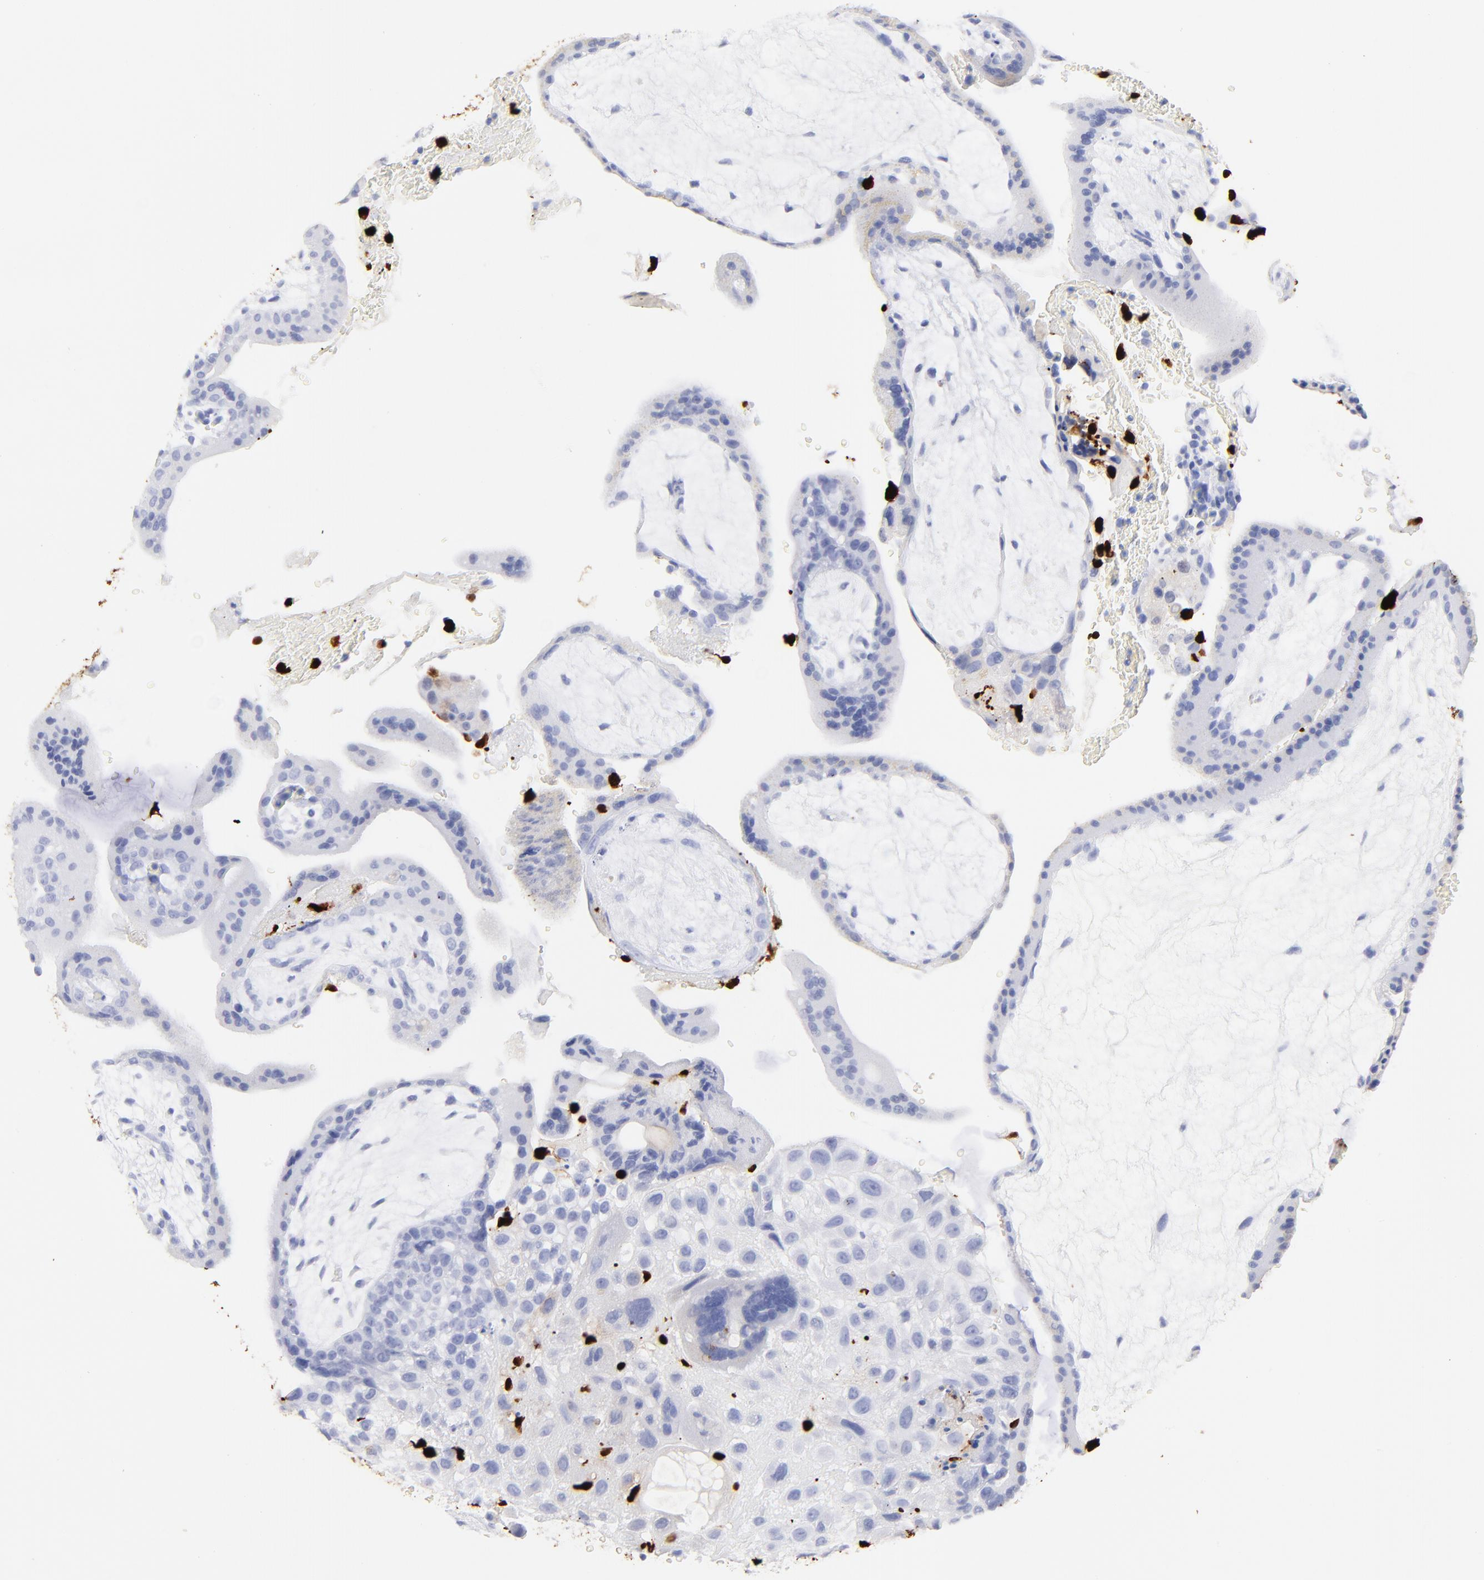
{"staining": {"intensity": "negative", "quantity": "none", "location": "none"}, "tissue": "placenta", "cell_type": "Decidual cells", "image_type": "normal", "snomed": [{"axis": "morphology", "description": "Normal tissue, NOS"}, {"axis": "topography", "description": "Placenta"}], "caption": "Decidual cells are negative for protein expression in unremarkable human placenta. (DAB (3,3'-diaminobenzidine) immunohistochemistry, high magnification).", "gene": "S100A12", "patient": {"sex": "female", "age": 35}}